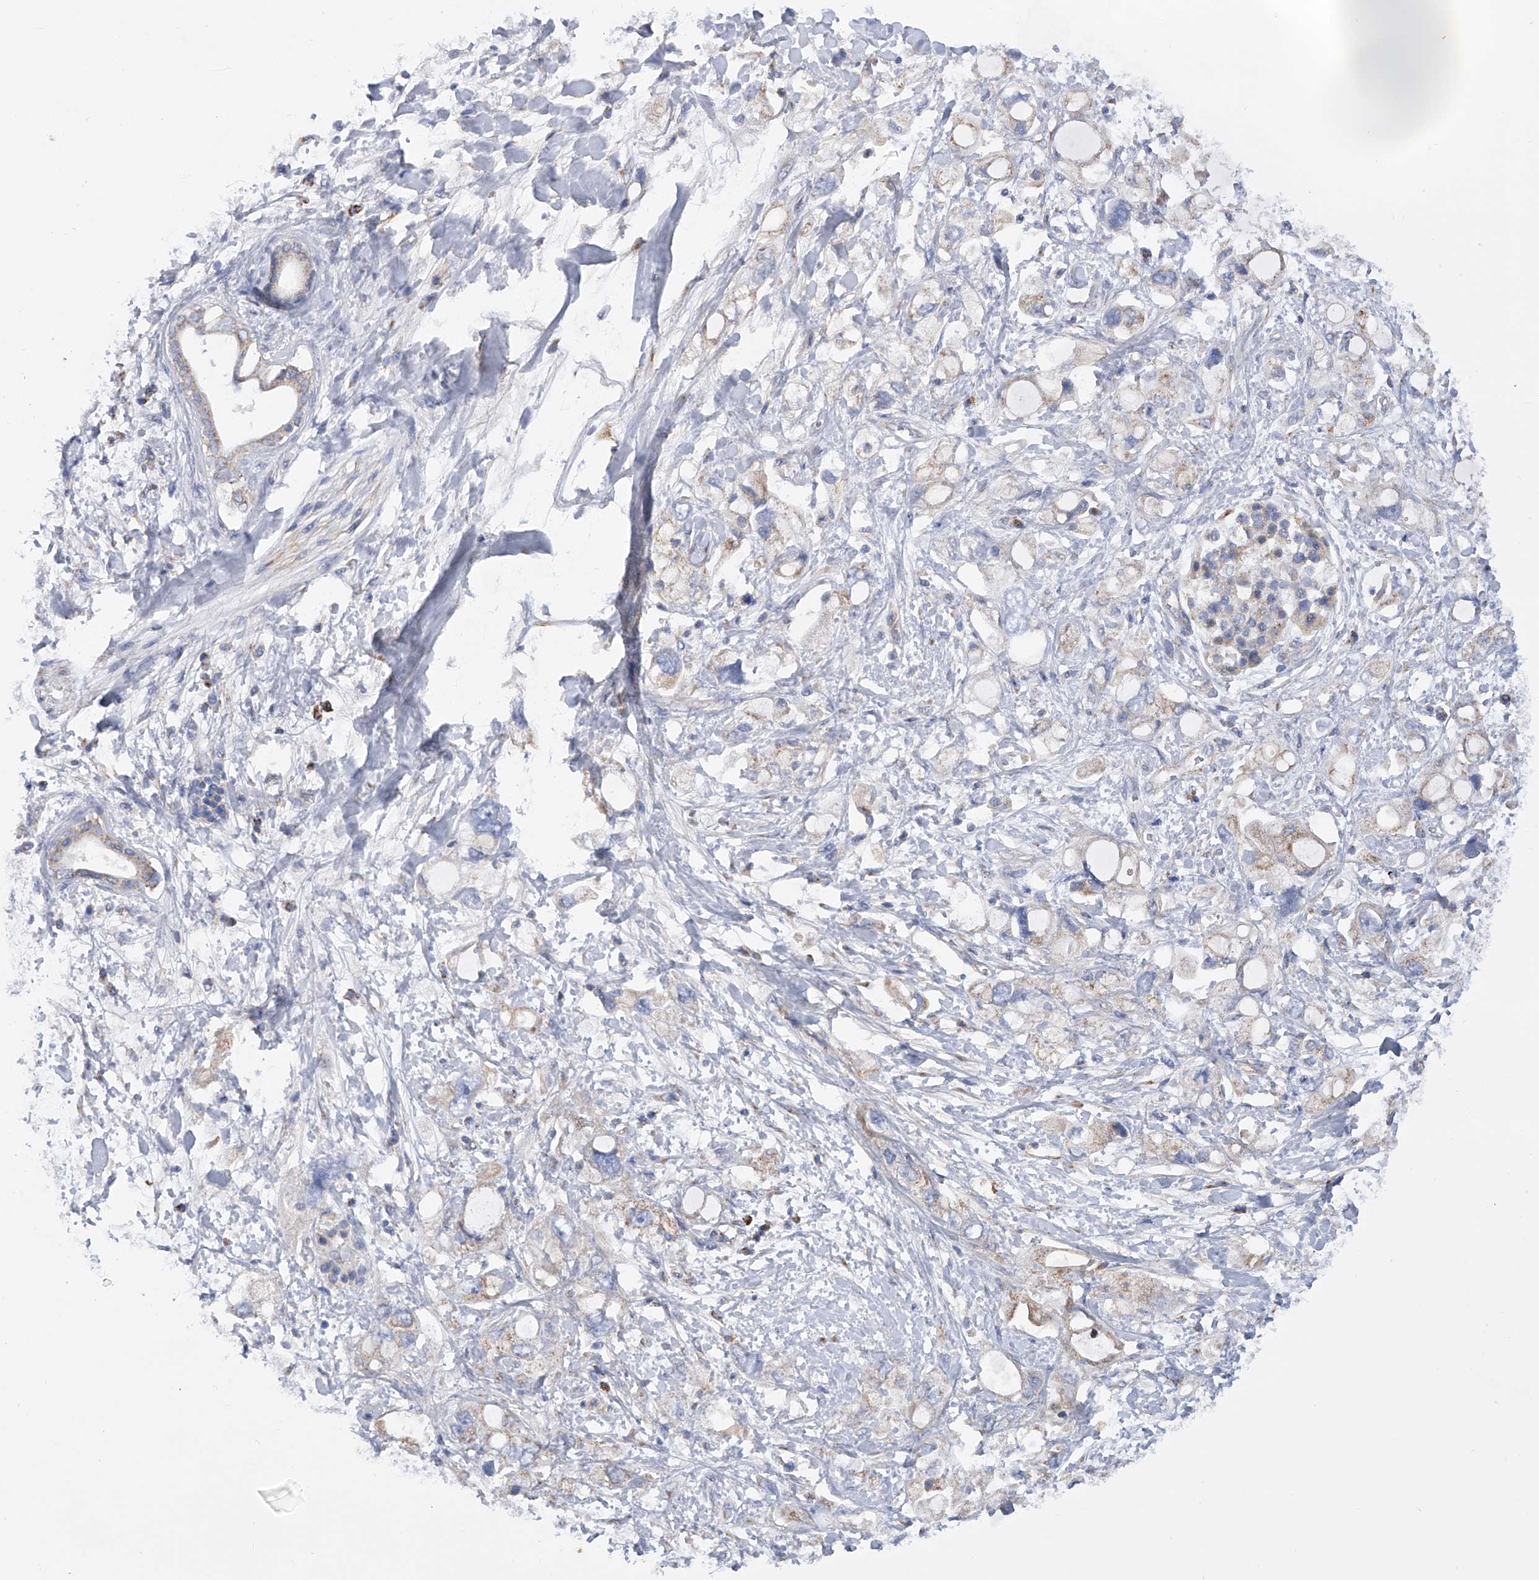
{"staining": {"intensity": "weak", "quantity": "<25%", "location": "cytoplasmic/membranous"}, "tissue": "pancreatic cancer", "cell_type": "Tumor cells", "image_type": "cancer", "snomed": [{"axis": "morphology", "description": "Adenocarcinoma, NOS"}, {"axis": "topography", "description": "Pancreas"}], "caption": "Immunohistochemistry (IHC) image of human pancreatic adenocarcinoma stained for a protein (brown), which reveals no expression in tumor cells. (Brightfield microscopy of DAB (3,3'-diaminobenzidine) IHC at high magnification).", "gene": "PDSS2", "patient": {"sex": "female", "age": 56}}